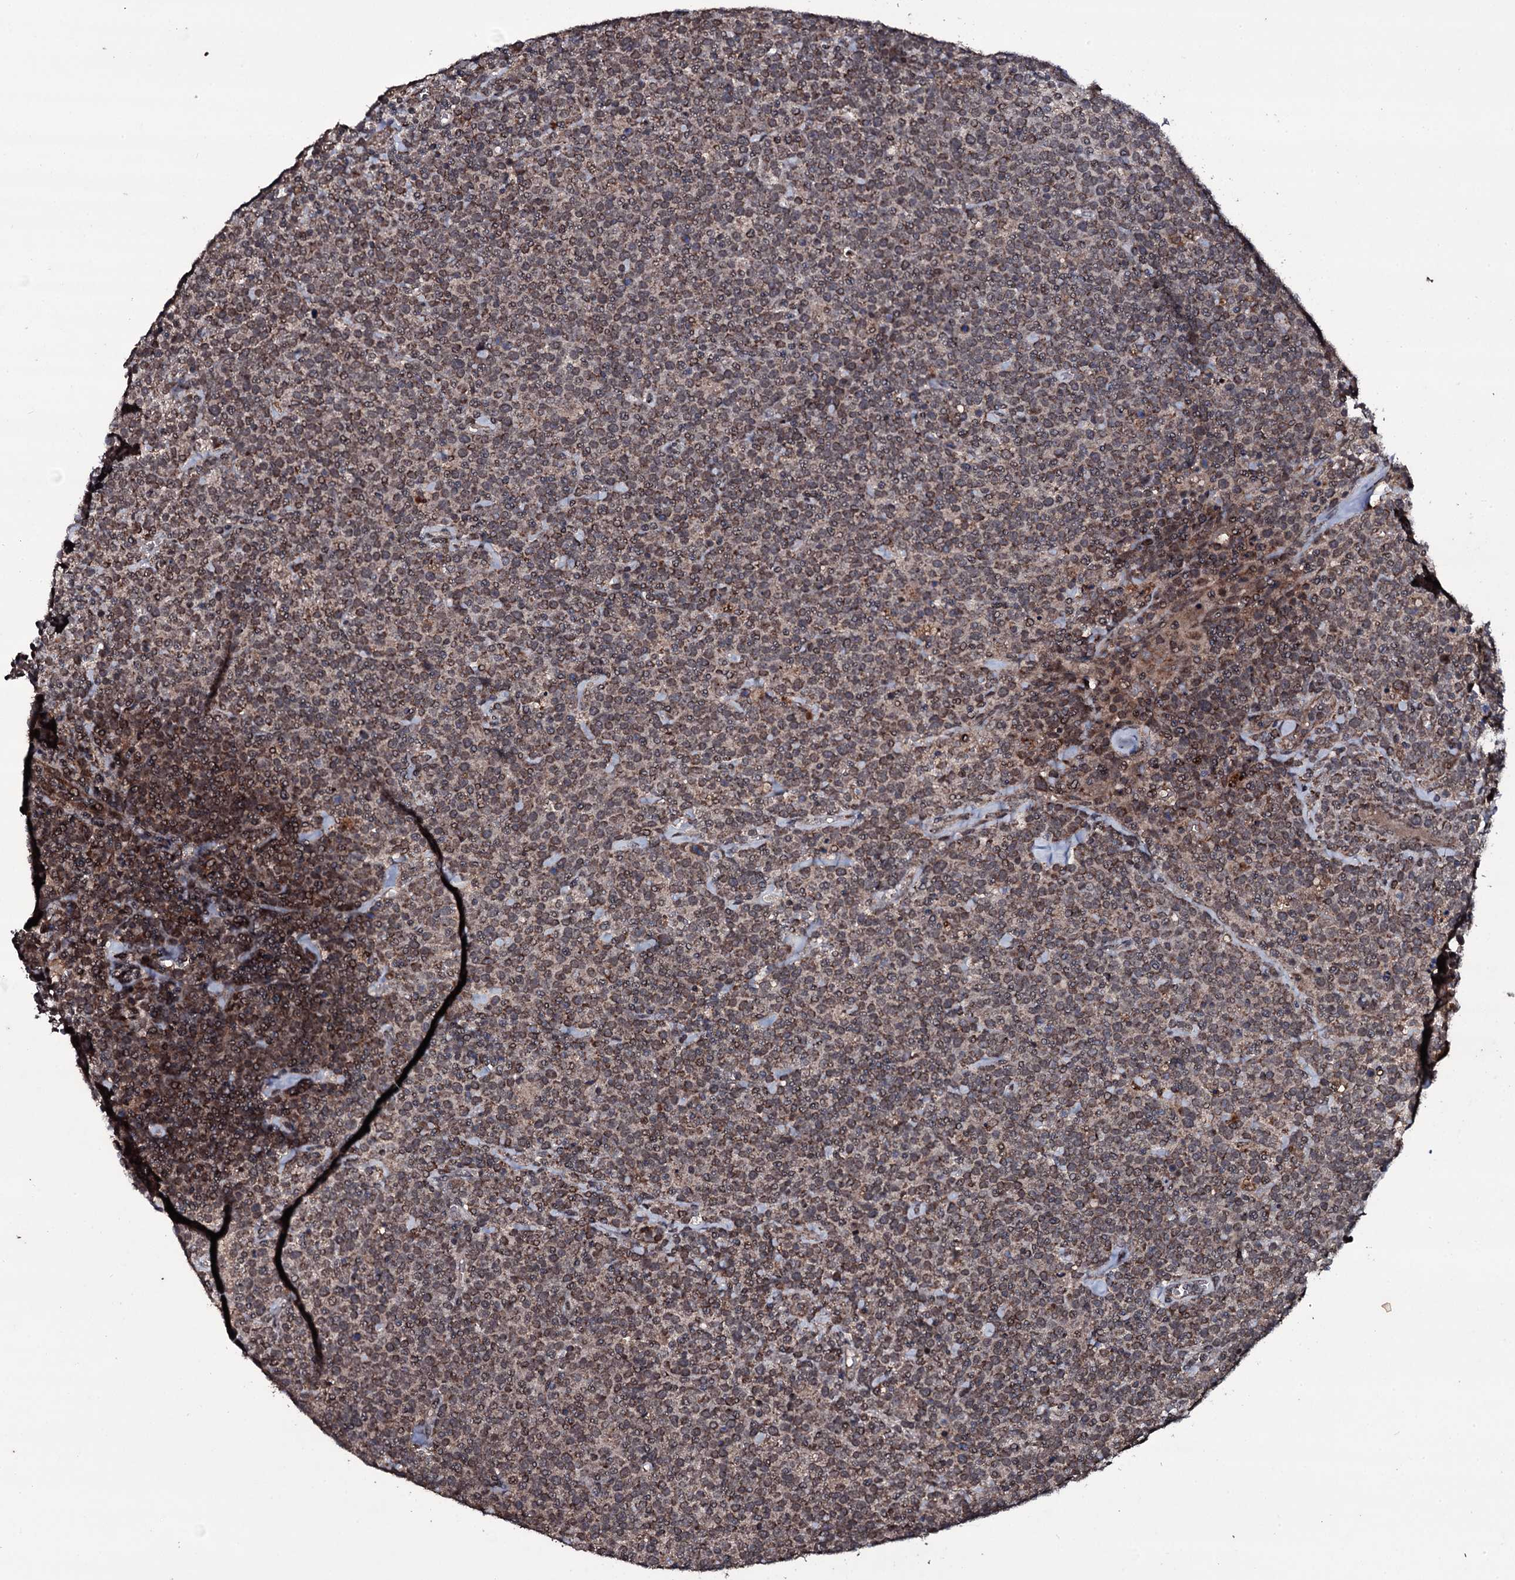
{"staining": {"intensity": "weak", "quantity": "25%-75%", "location": "cytoplasmic/membranous"}, "tissue": "lymphoma", "cell_type": "Tumor cells", "image_type": "cancer", "snomed": [{"axis": "morphology", "description": "Malignant lymphoma, non-Hodgkin's type, High grade"}, {"axis": "topography", "description": "Lymph node"}], "caption": "Immunohistochemistry (IHC) image of neoplastic tissue: human high-grade malignant lymphoma, non-Hodgkin's type stained using IHC demonstrates low levels of weak protein expression localized specifically in the cytoplasmic/membranous of tumor cells, appearing as a cytoplasmic/membranous brown color.", "gene": "MRPS31", "patient": {"sex": "male", "age": 61}}